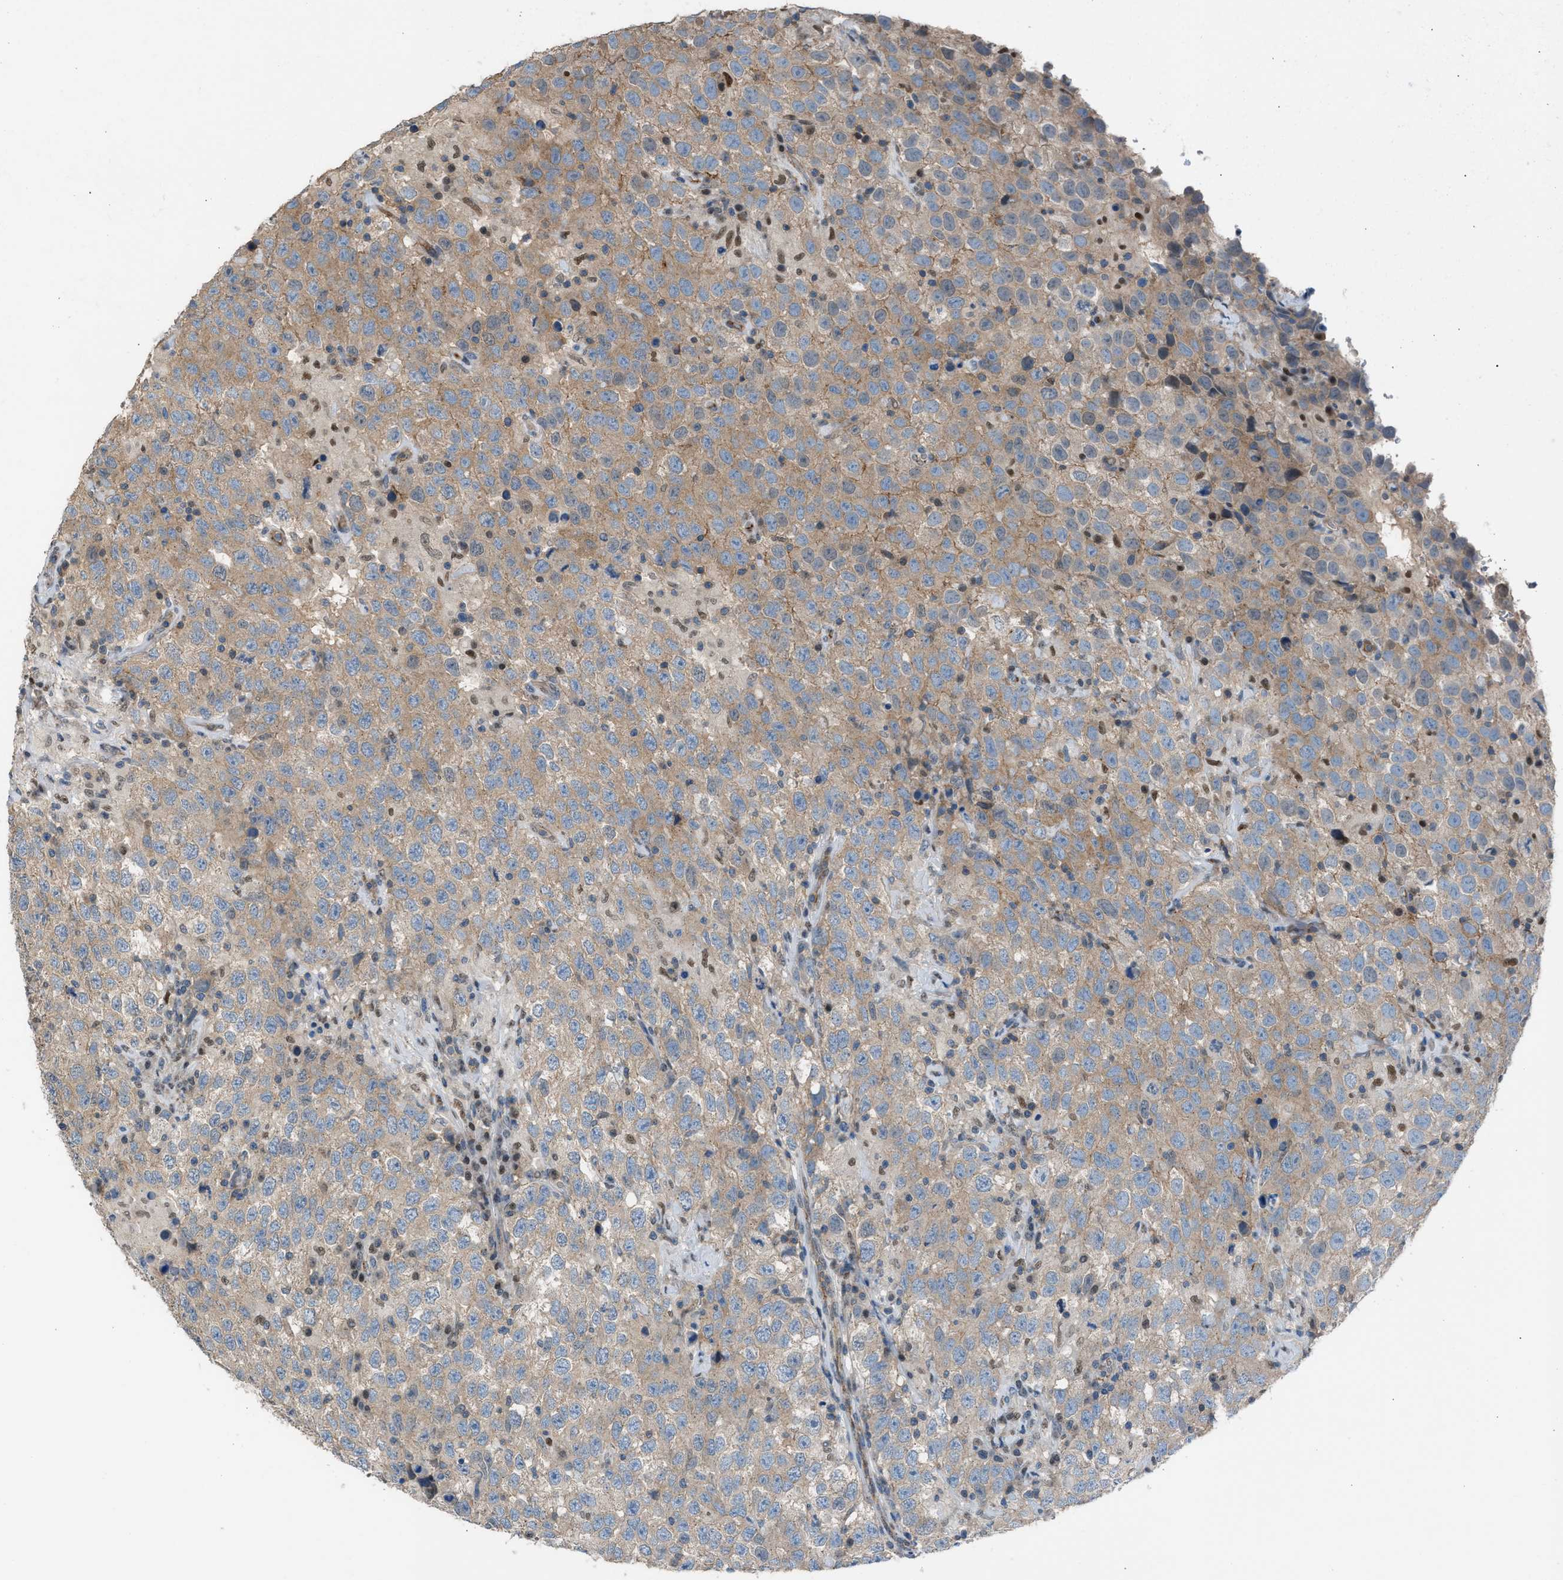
{"staining": {"intensity": "weak", "quantity": "25%-75%", "location": "cytoplasmic/membranous"}, "tissue": "testis cancer", "cell_type": "Tumor cells", "image_type": "cancer", "snomed": [{"axis": "morphology", "description": "Seminoma, NOS"}, {"axis": "topography", "description": "Testis"}], "caption": "Immunohistochemistry photomicrograph of human testis cancer (seminoma) stained for a protein (brown), which reveals low levels of weak cytoplasmic/membranous positivity in approximately 25%-75% of tumor cells.", "gene": "CRTC1", "patient": {"sex": "male", "age": 41}}